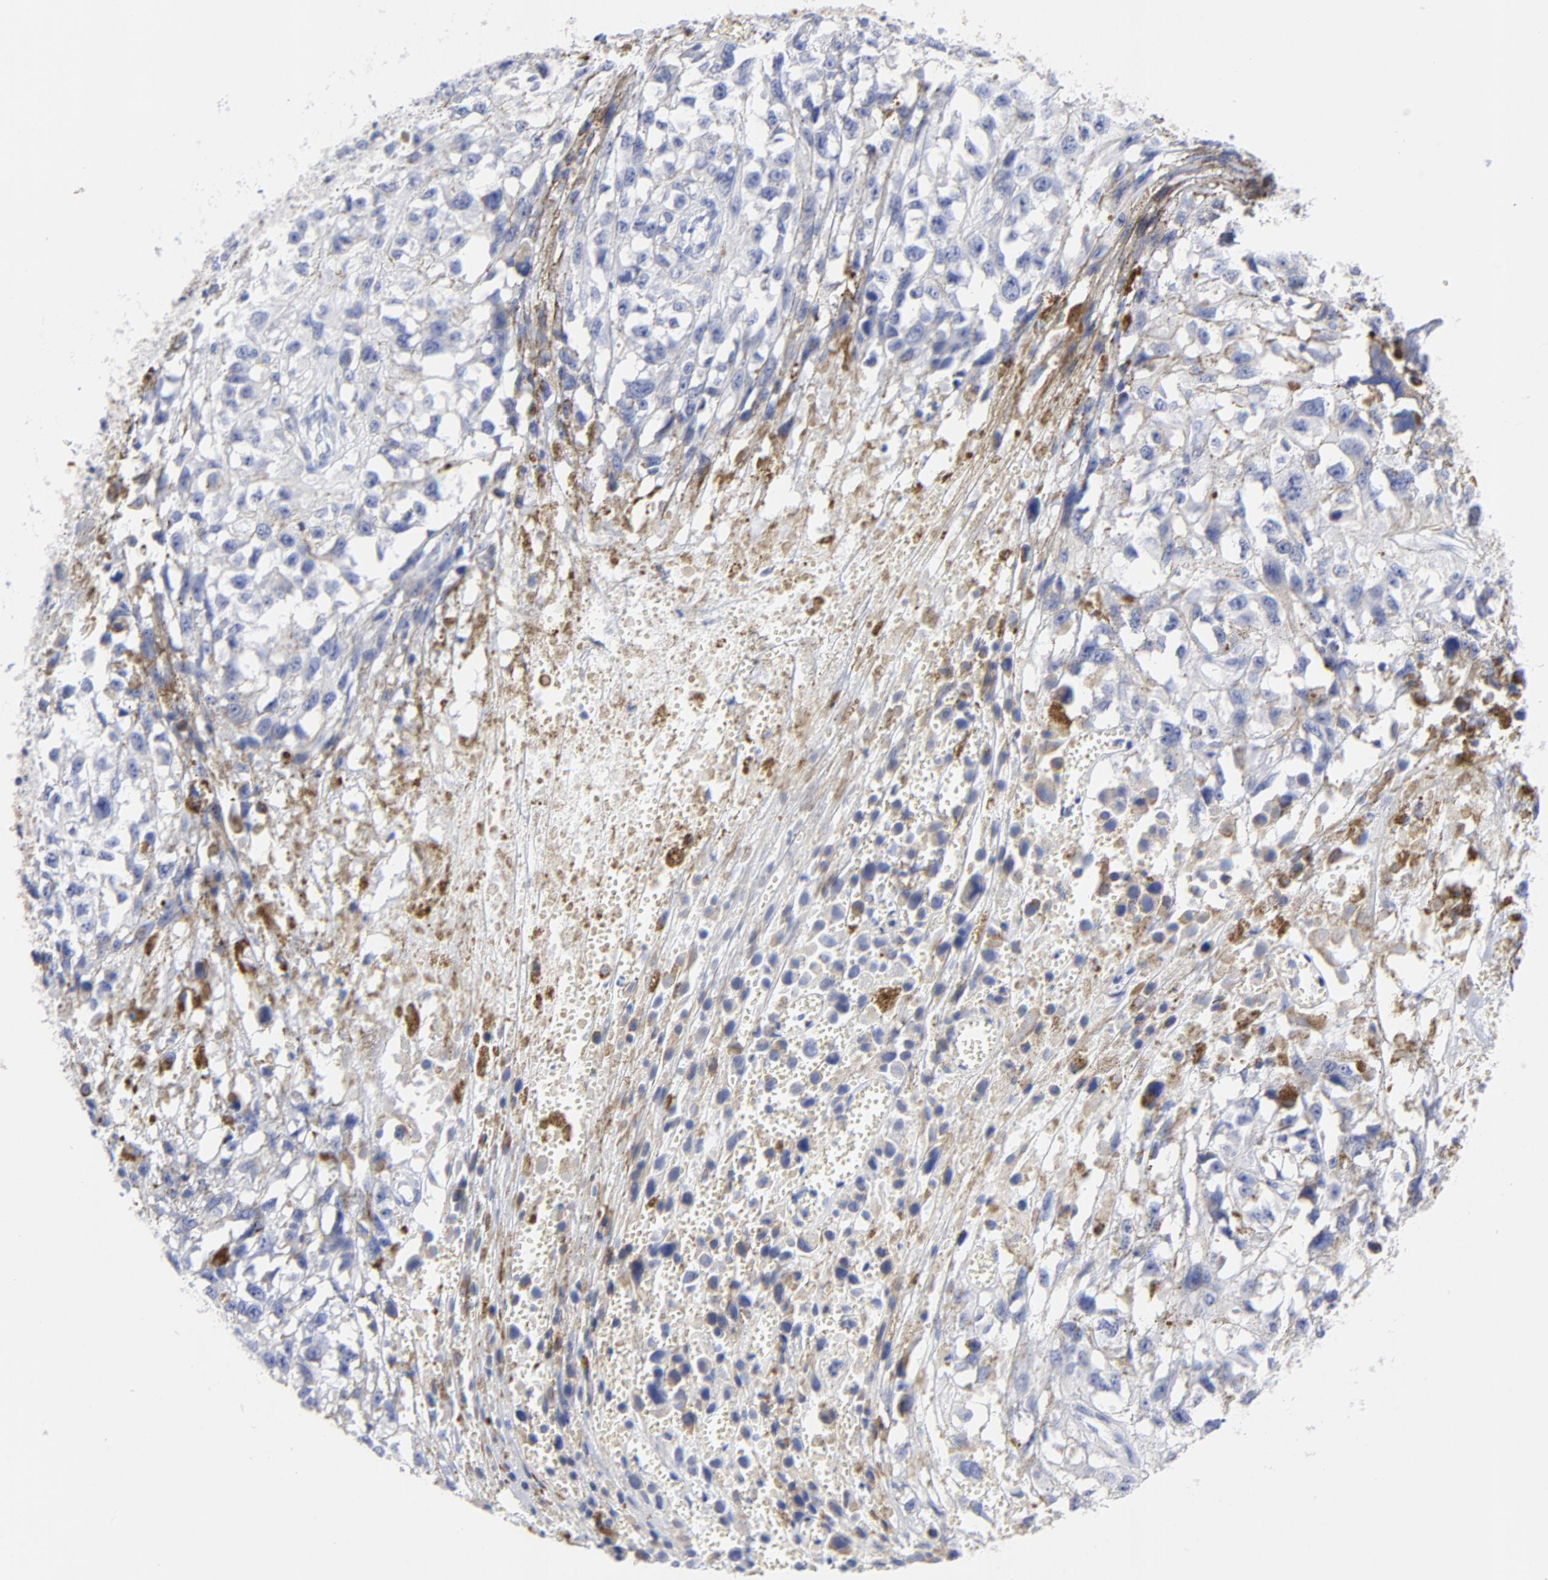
{"staining": {"intensity": "negative", "quantity": "none", "location": "none"}, "tissue": "melanoma", "cell_type": "Tumor cells", "image_type": "cancer", "snomed": [{"axis": "morphology", "description": "Malignant melanoma, Metastatic site"}, {"axis": "topography", "description": "Lymph node"}], "caption": "Immunohistochemistry histopathology image of human melanoma stained for a protein (brown), which reveals no expression in tumor cells. (DAB (3,3'-diaminobenzidine) immunohistochemistry visualized using brightfield microscopy, high magnification).", "gene": "ACY1", "patient": {"sex": "male", "age": 59}}